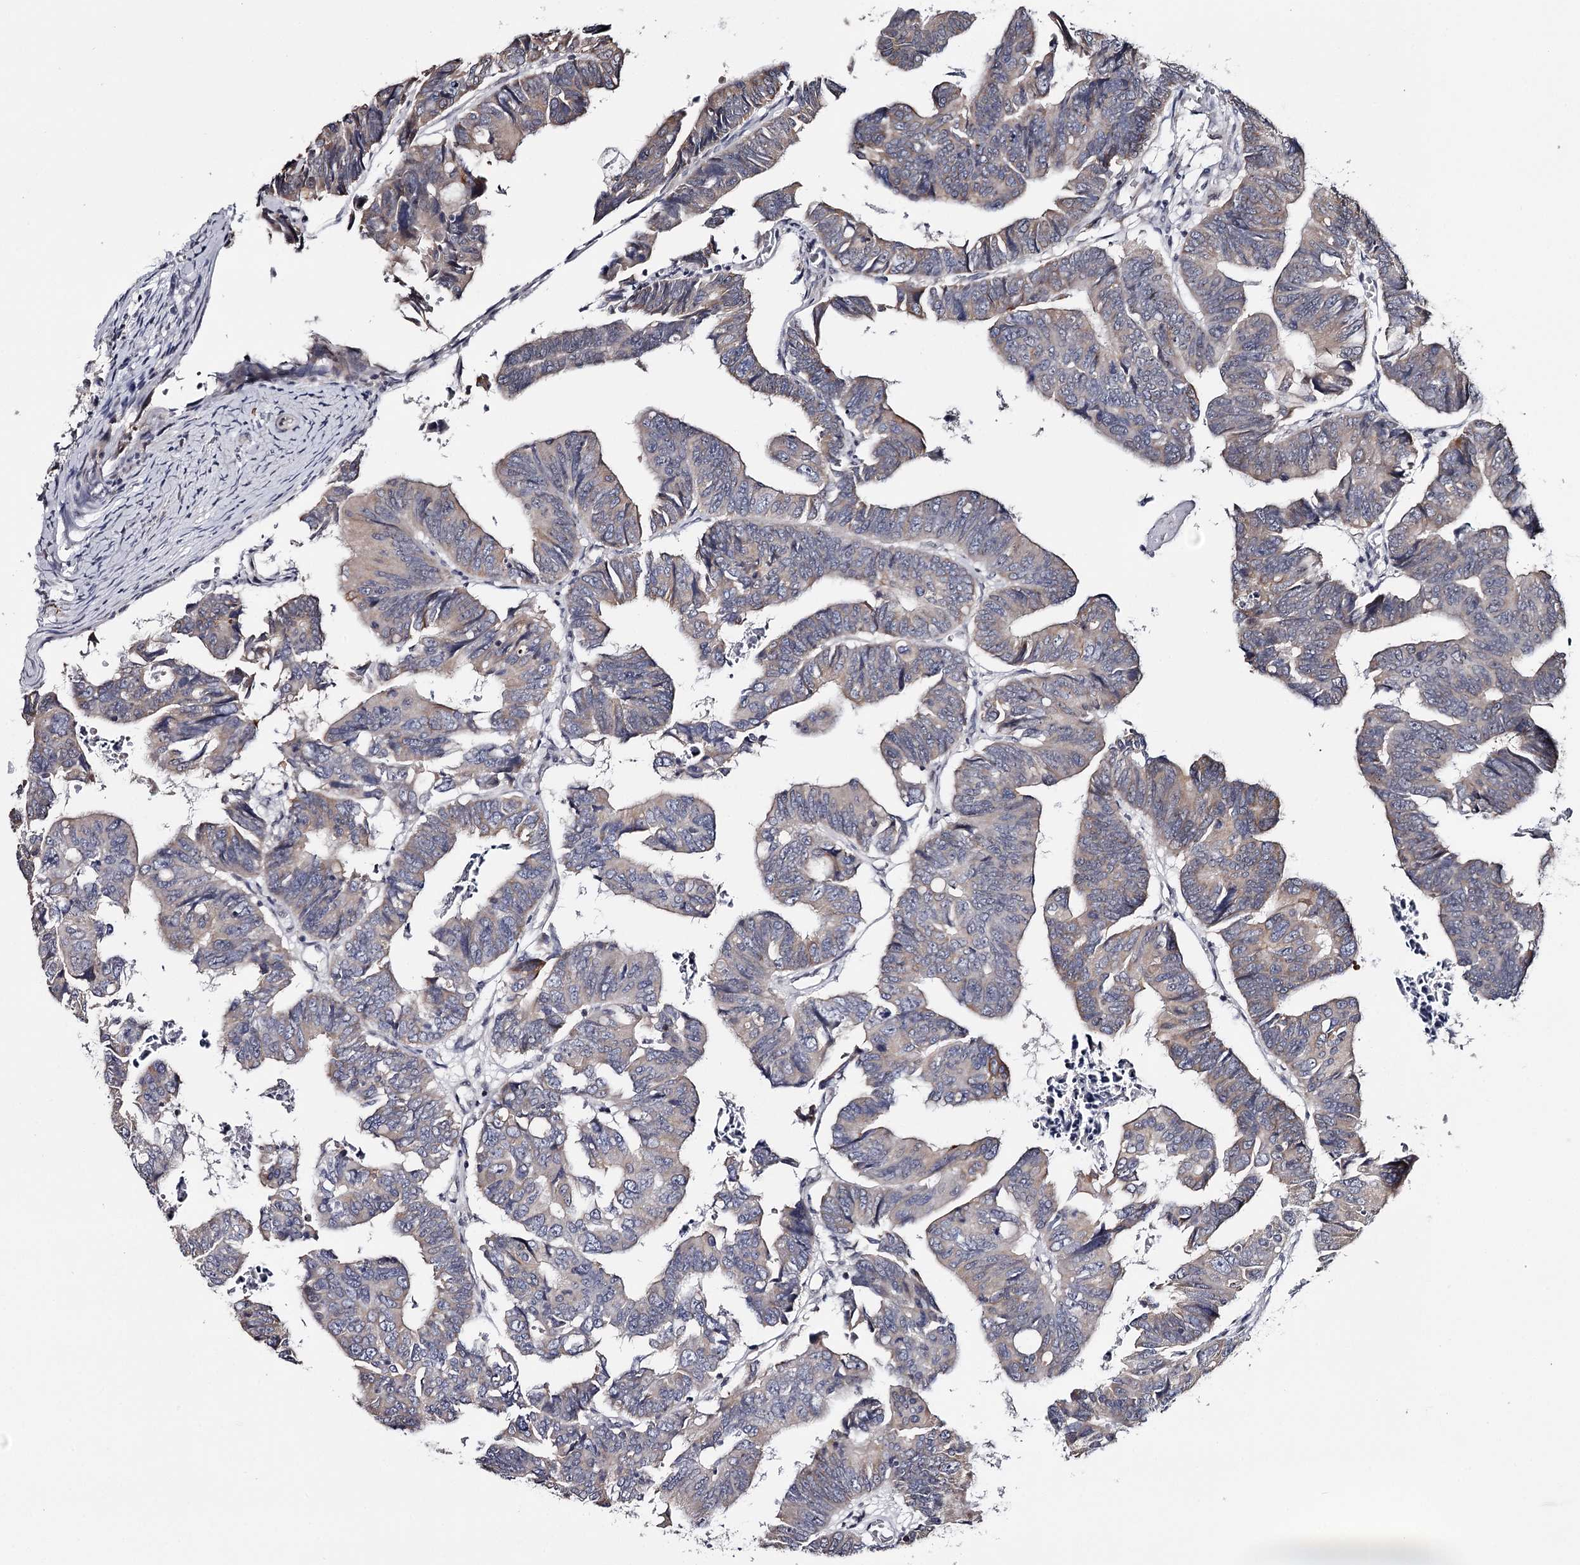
{"staining": {"intensity": "negative", "quantity": "none", "location": "none"}, "tissue": "colorectal cancer", "cell_type": "Tumor cells", "image_type": "cancer", "snomed": [{"axis": "morphology", "description": "Adenocarcinoma, NOS"}, {"axis": "topography", "description": "Rectum"}], "caption": "Colorectal adenocarcinoma was stained to show a protein in brown. There is no significant positivity in tumor cells. (Immunohistochemistry (ihc), brightfield microscopy, high magnification).", "gene": "GTSF1", "patient": {"sex": "female", "age": 65}}